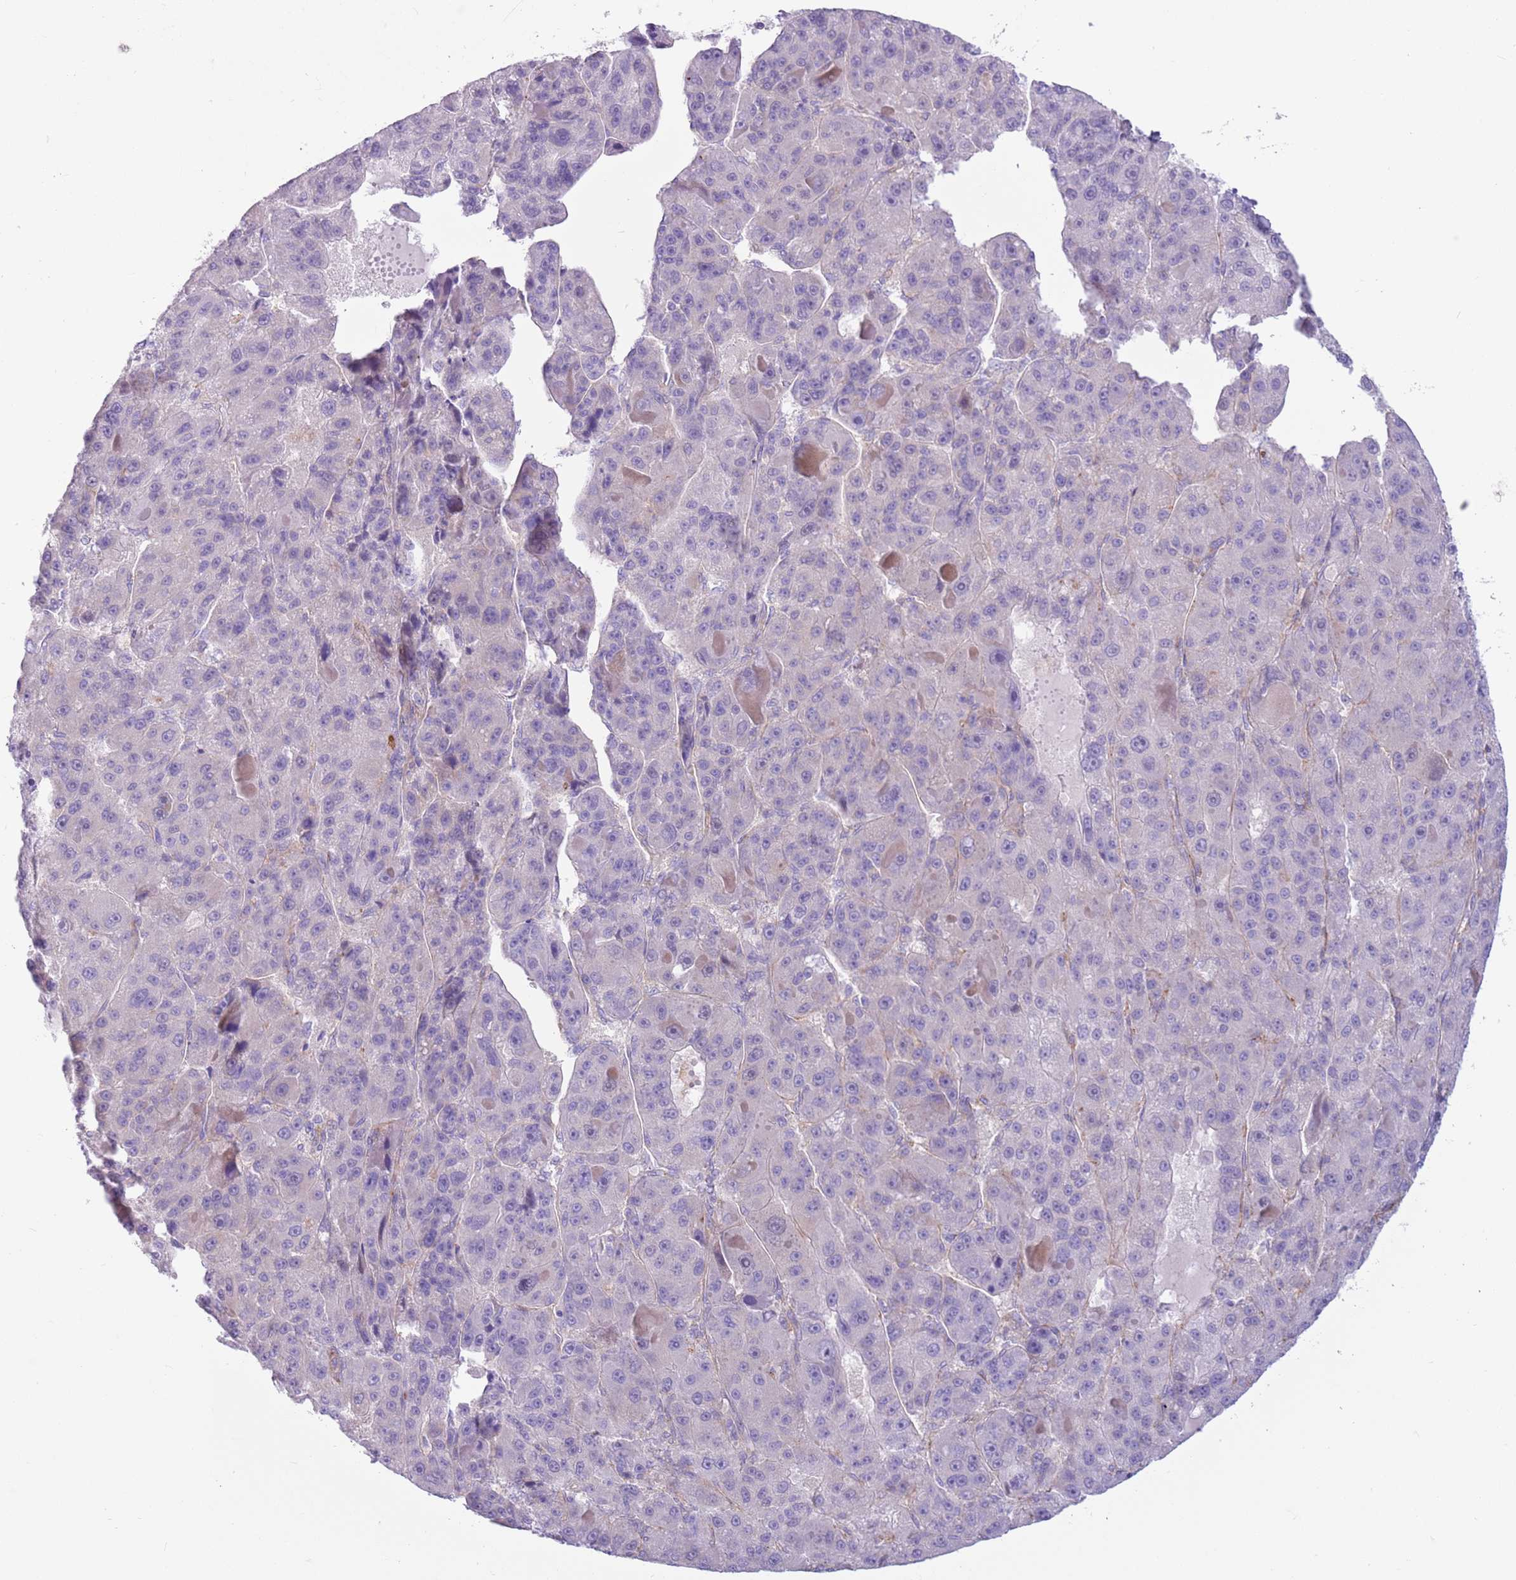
{"staining": {"intensity": "negative", "quantity": "none", "location": "none"}, "tissue": "liver cancer", "cell_type": "Tumor cells", "image_type": "cancer", "snomed": [{"axis": "morphology", "description": "Carcinoma, Hepatocellular, NOS"}, {"axis": "topography", "description": "Liver"}], "caption": "Image shows no protein staining in tumor cells of liver cancer (hepatocellular carcinoma) tissue.", "gene": "SNX6", "patient": {"sex": "male", "age": 76}}